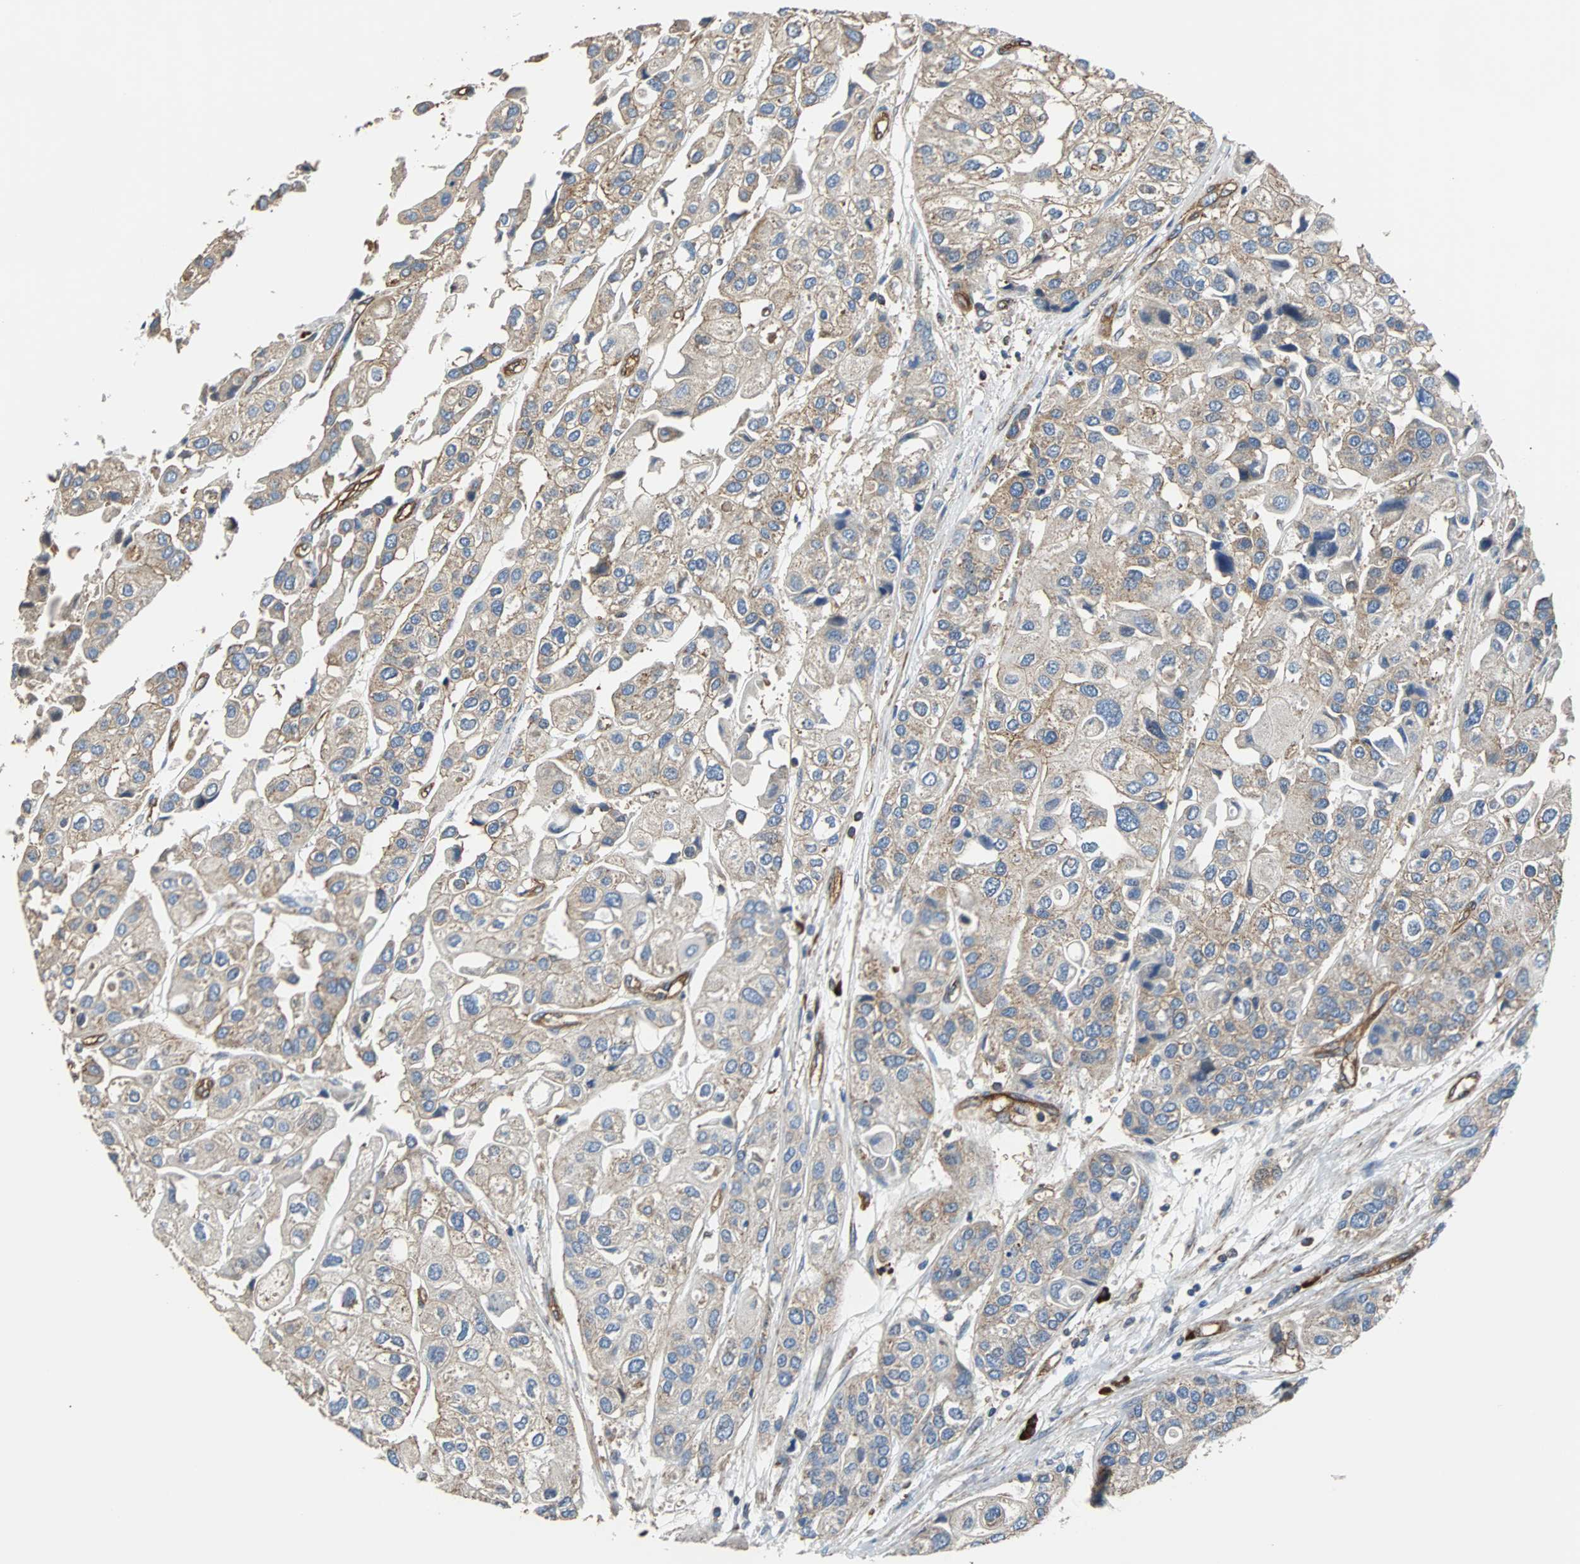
{"staining": {"intensity": "moderate", "quantity": ">75%", "location": "cytoplasmic/membranous"}, "tissue": "urothelial cancer", "cell_type": "Tumor cells", "image_type": "cancer", "snomed": [{"axis": "morphology", "description": "Urothelial carcinoma, High grade"}, {"axis": "topography", "description": "Urinary bladder"}], "caption": "High-grade urothelial carcinoma was stained to show a protein in brown. There is medium levels of moderate cytoplasmic/membranous staining in about >75% of tumor cells.", "gene": "PLCG2", "patient": {"sex": "female", "age": 64}}